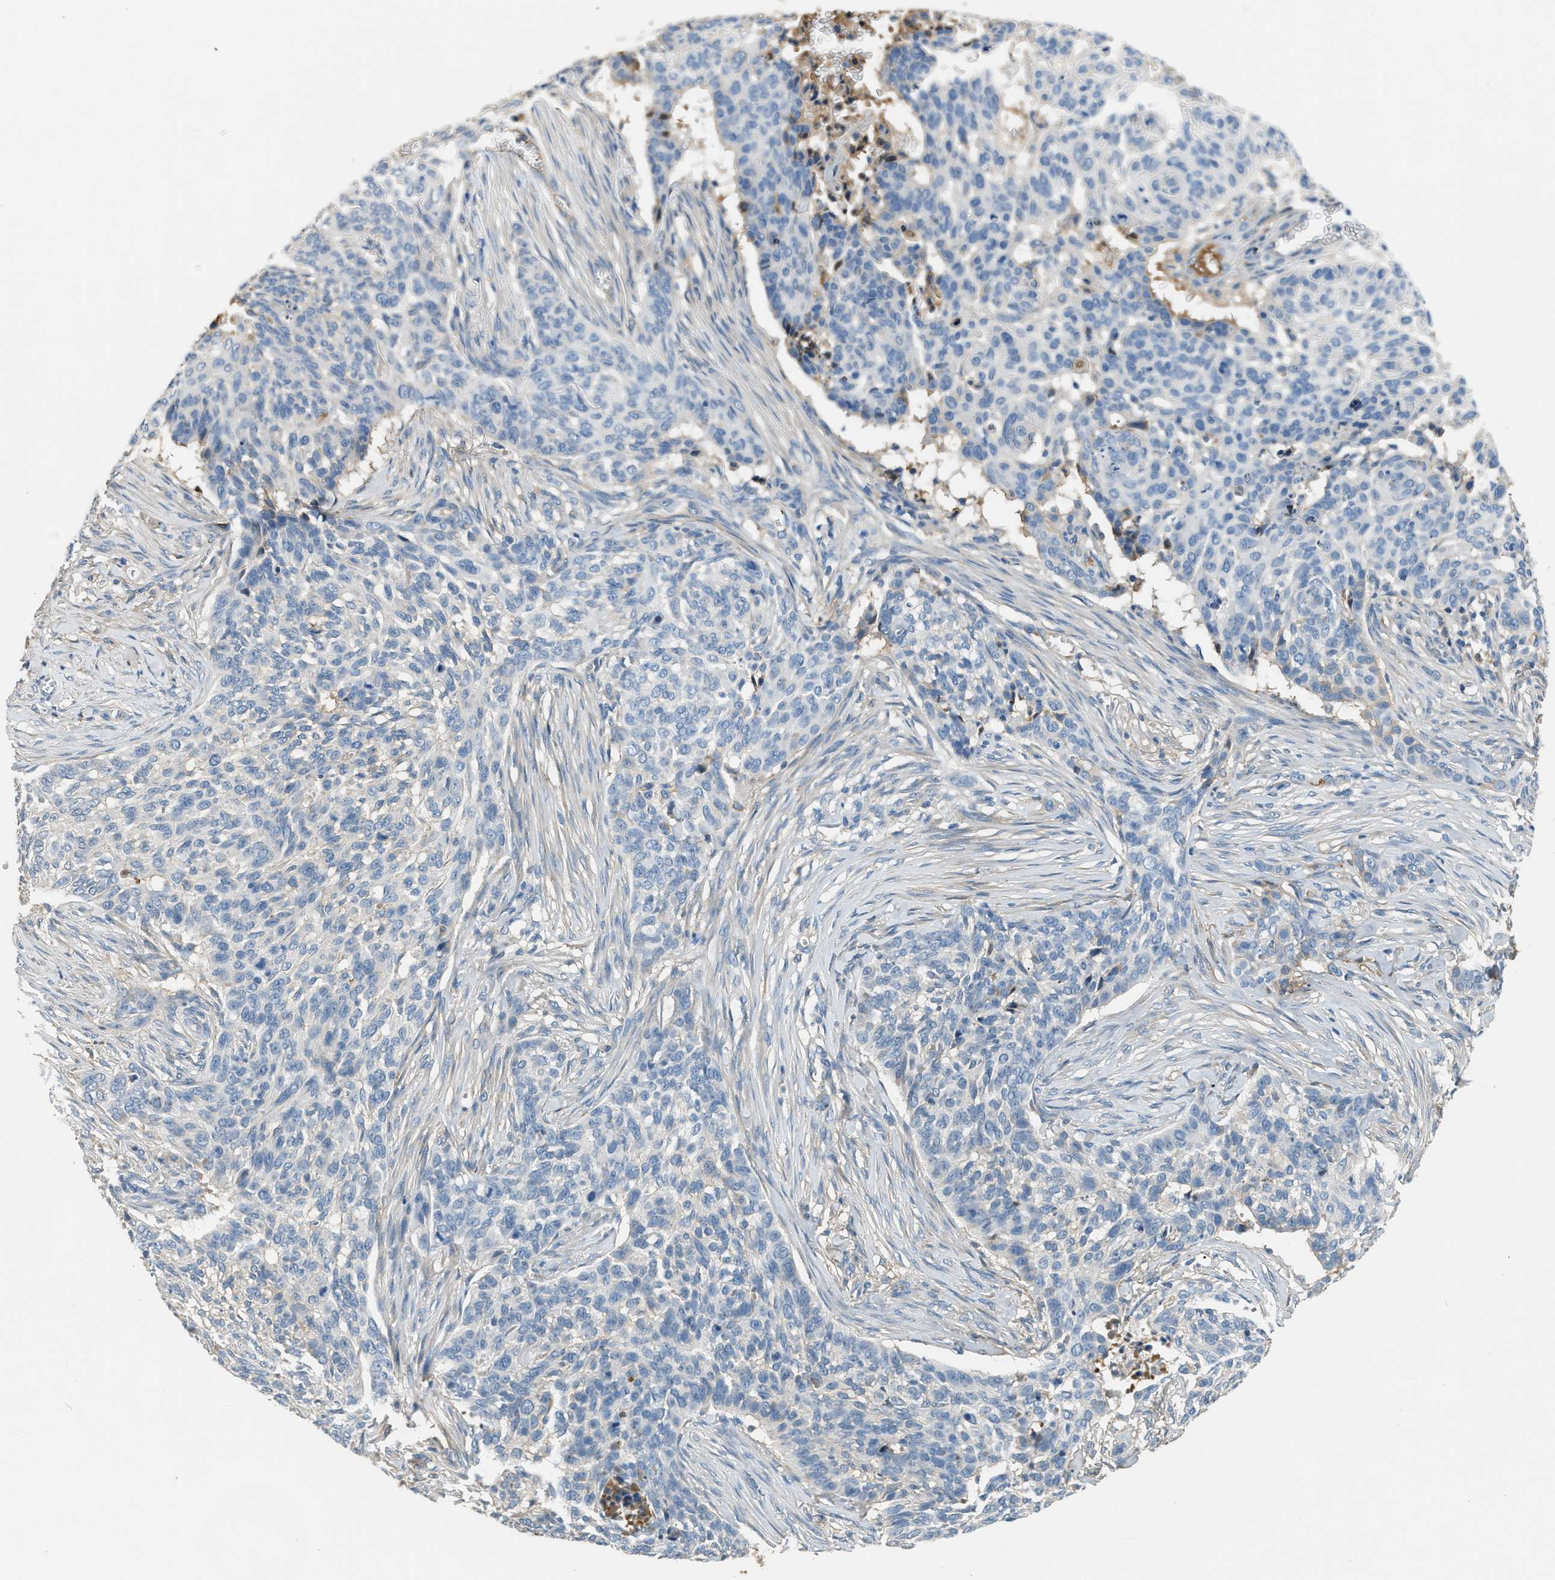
{"staining": {"intensity": "negative", "quantity": "none", "location": "none"}, "tissue": "skin cancer", "cell_type": "Tumor cells", "image_type": "cancer", "snomed": [{"axis": "morphology", "description": "Basal cell carcinoma"}, {"axis": "topography", "description": "Skin"}], "caption": "This micrograph is of skin cancer (basal cell carcinoma) stained with immunohistochemistry to label a protein in brown with the nuclei are counter-stained blue. There is no staining in tumor cells. (IHC, brightfield microscopy, high magnification).", "gene": "STC1", "patient": {"sex": "male", "age": 85}}